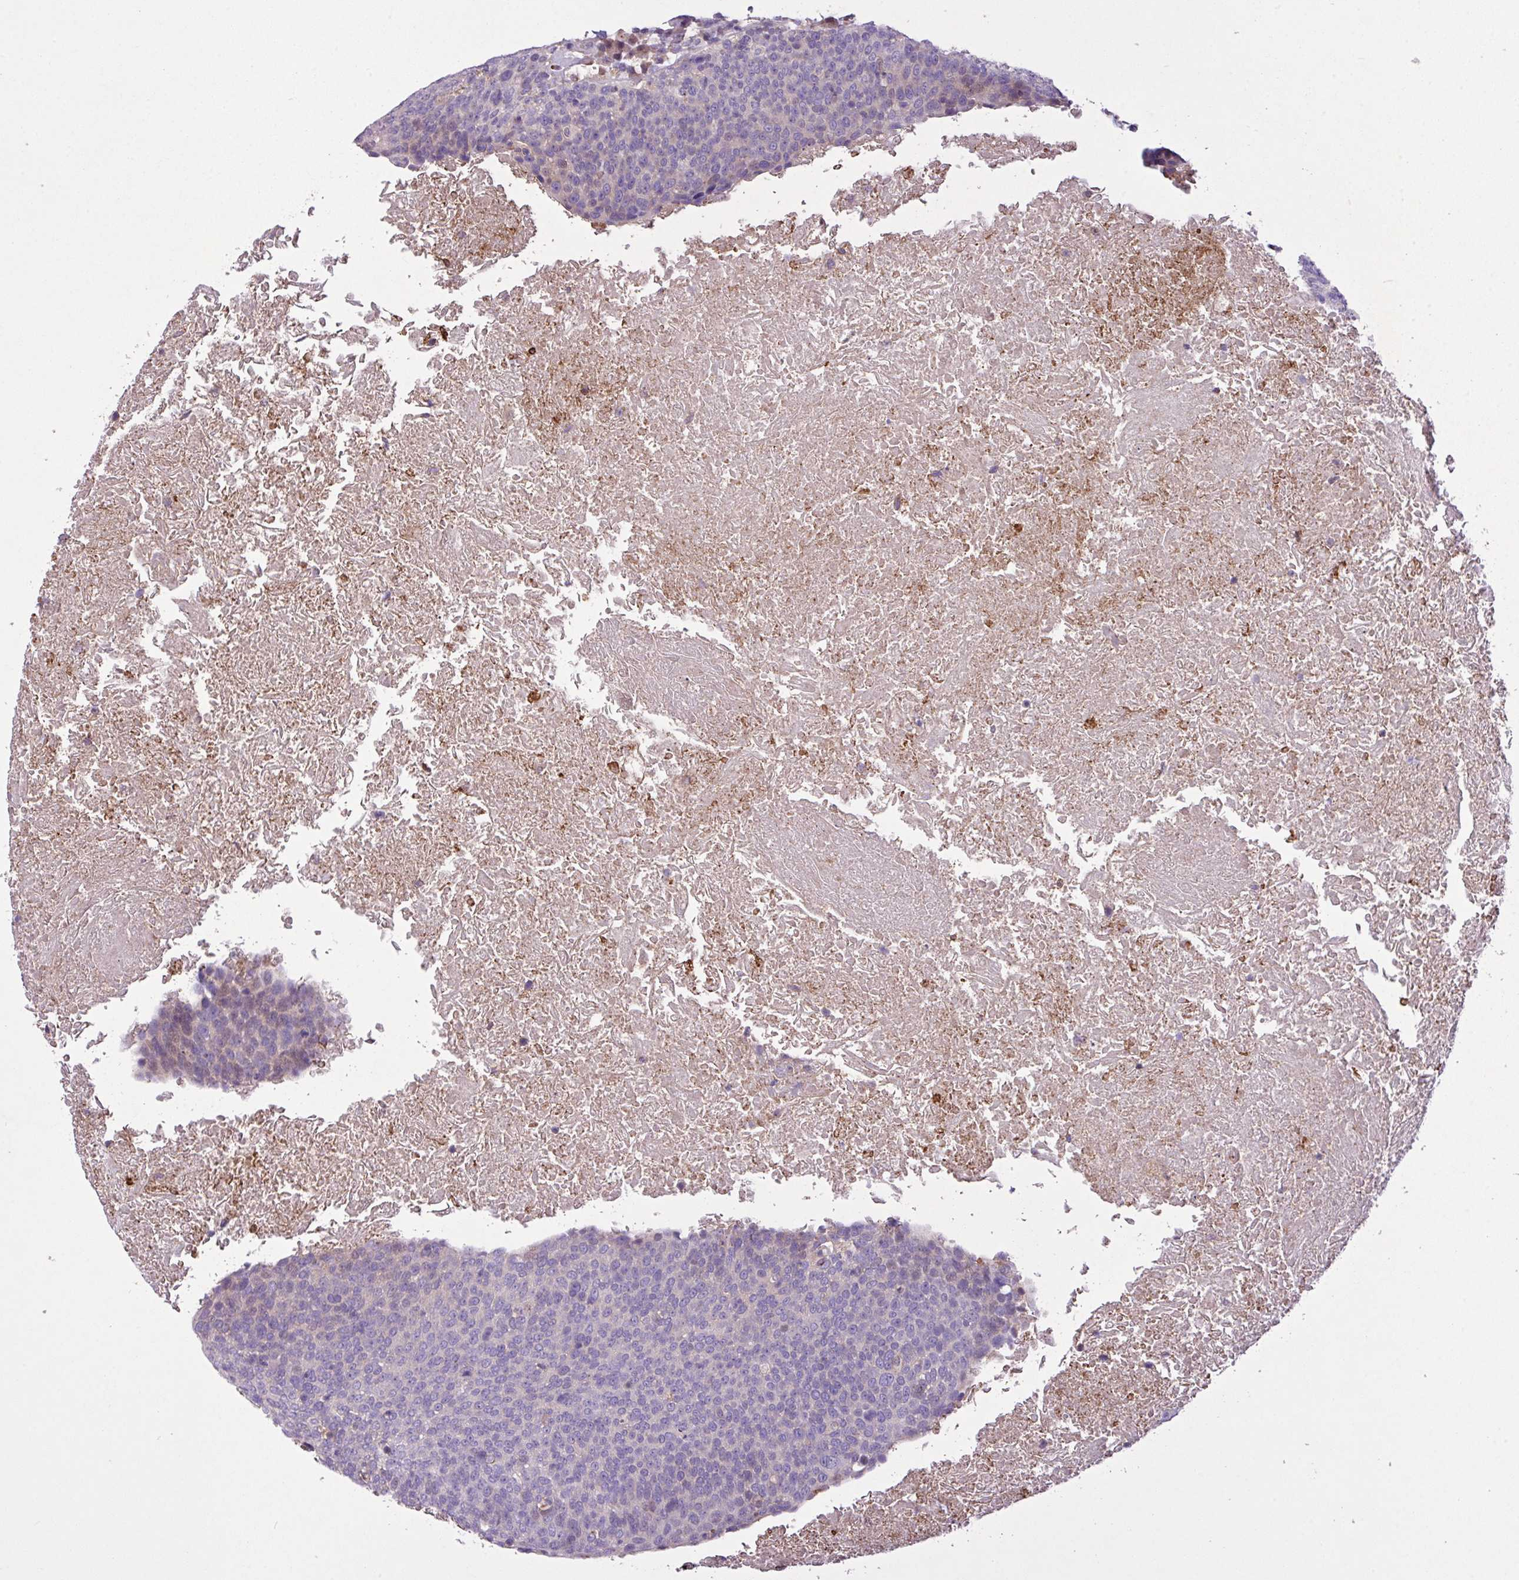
{"staining": {"intensity": "weak", "quantity": "<25%", "location": "cytoplasmic/membranous"}, "tissue": "head and neck cancer", "cell_type": "Tumor cells", "image_type": "cancer", "snomed": [{"axis": "morphology", "description": "Squamous cell carcinoma, NOS"}, {"axis": "morphology", "description": "Squamous cell carcinoma, metastatic, NOS"}, {"axis": "topography", "description": "Lymph node"}, {"axis": "topography", "description": "Head-Neck"}], "caption": "Immunohistochemistry (IHC) image of neoplastic tissue: human head and neck metastatic squamous cell carcinoma stained with DAB exhibits no significant protein staining in tumor cells.", "gene": "RPP25L", "patient": {"sex": "male", "age": 62}}